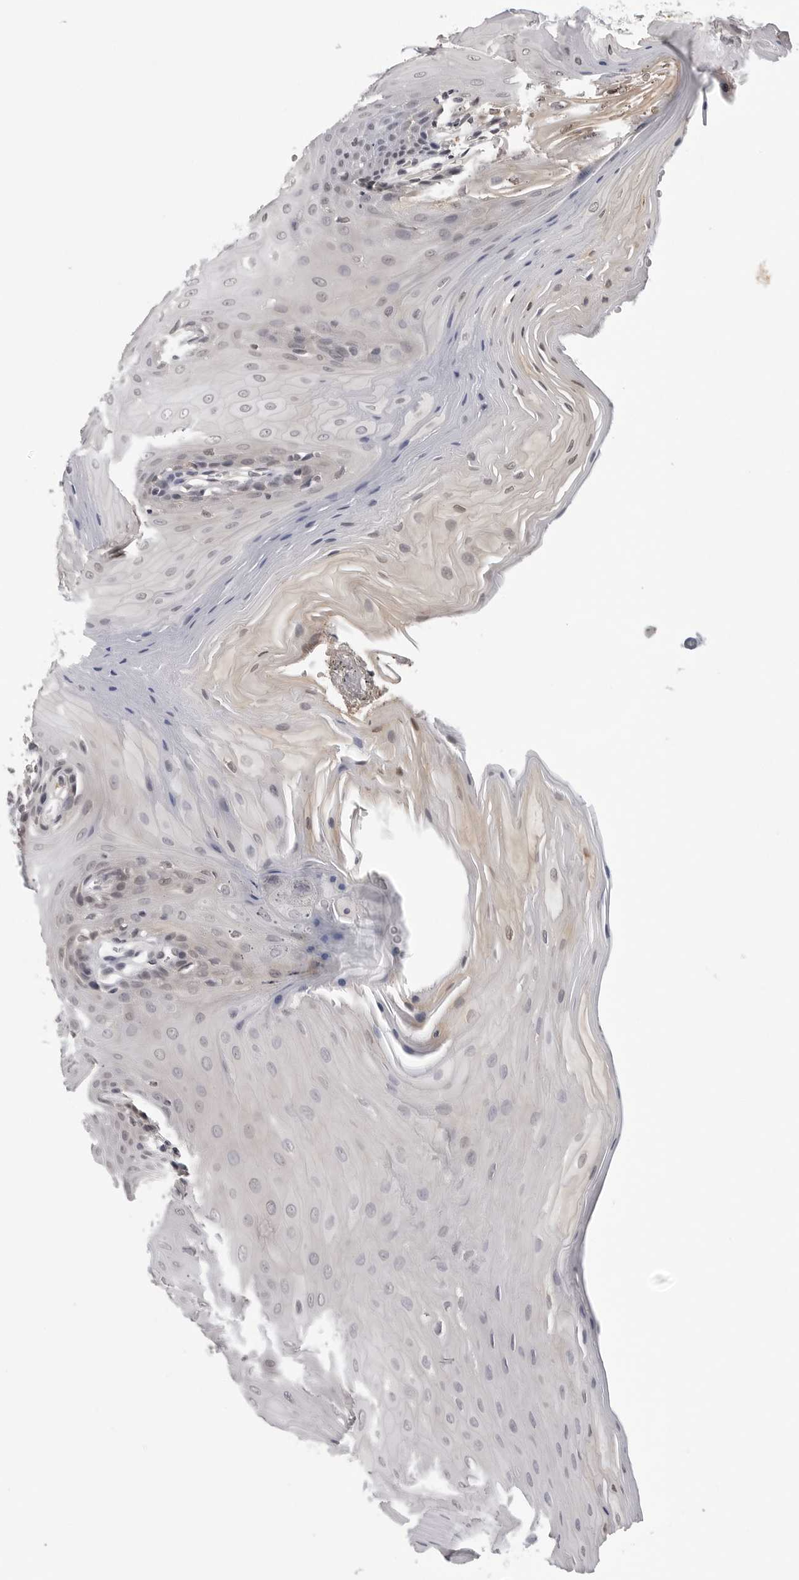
{"staining": {"intensity": "weak", "quantity": "<25%", "location": "cytoplasmic/membranous,nuclear"}, "tissue": "oral mucosa", "cell_type": "Squamous epithelial cells", "image_type": "normal", "snomed": [{"axis": "morphology", "description": "Normal tissue, NOS"}, {"axis": "morphology", "description": "Squamous cell carcinoma, NOS"}, {"axis": "topography", "description": "Skeletal muscle"}, {"axis": "topography", "description": "Oral tissue"}, {"axis": "topography", "description": "Salivary gland"}, {"axis": "topography", "description": "Head-Neck"}], "caption": "Squamous epithelial cells are negative for protein expression in normal human oral mucosa.", "gene": "CDK20", "patient": {"sex": "male", "age": 54}}